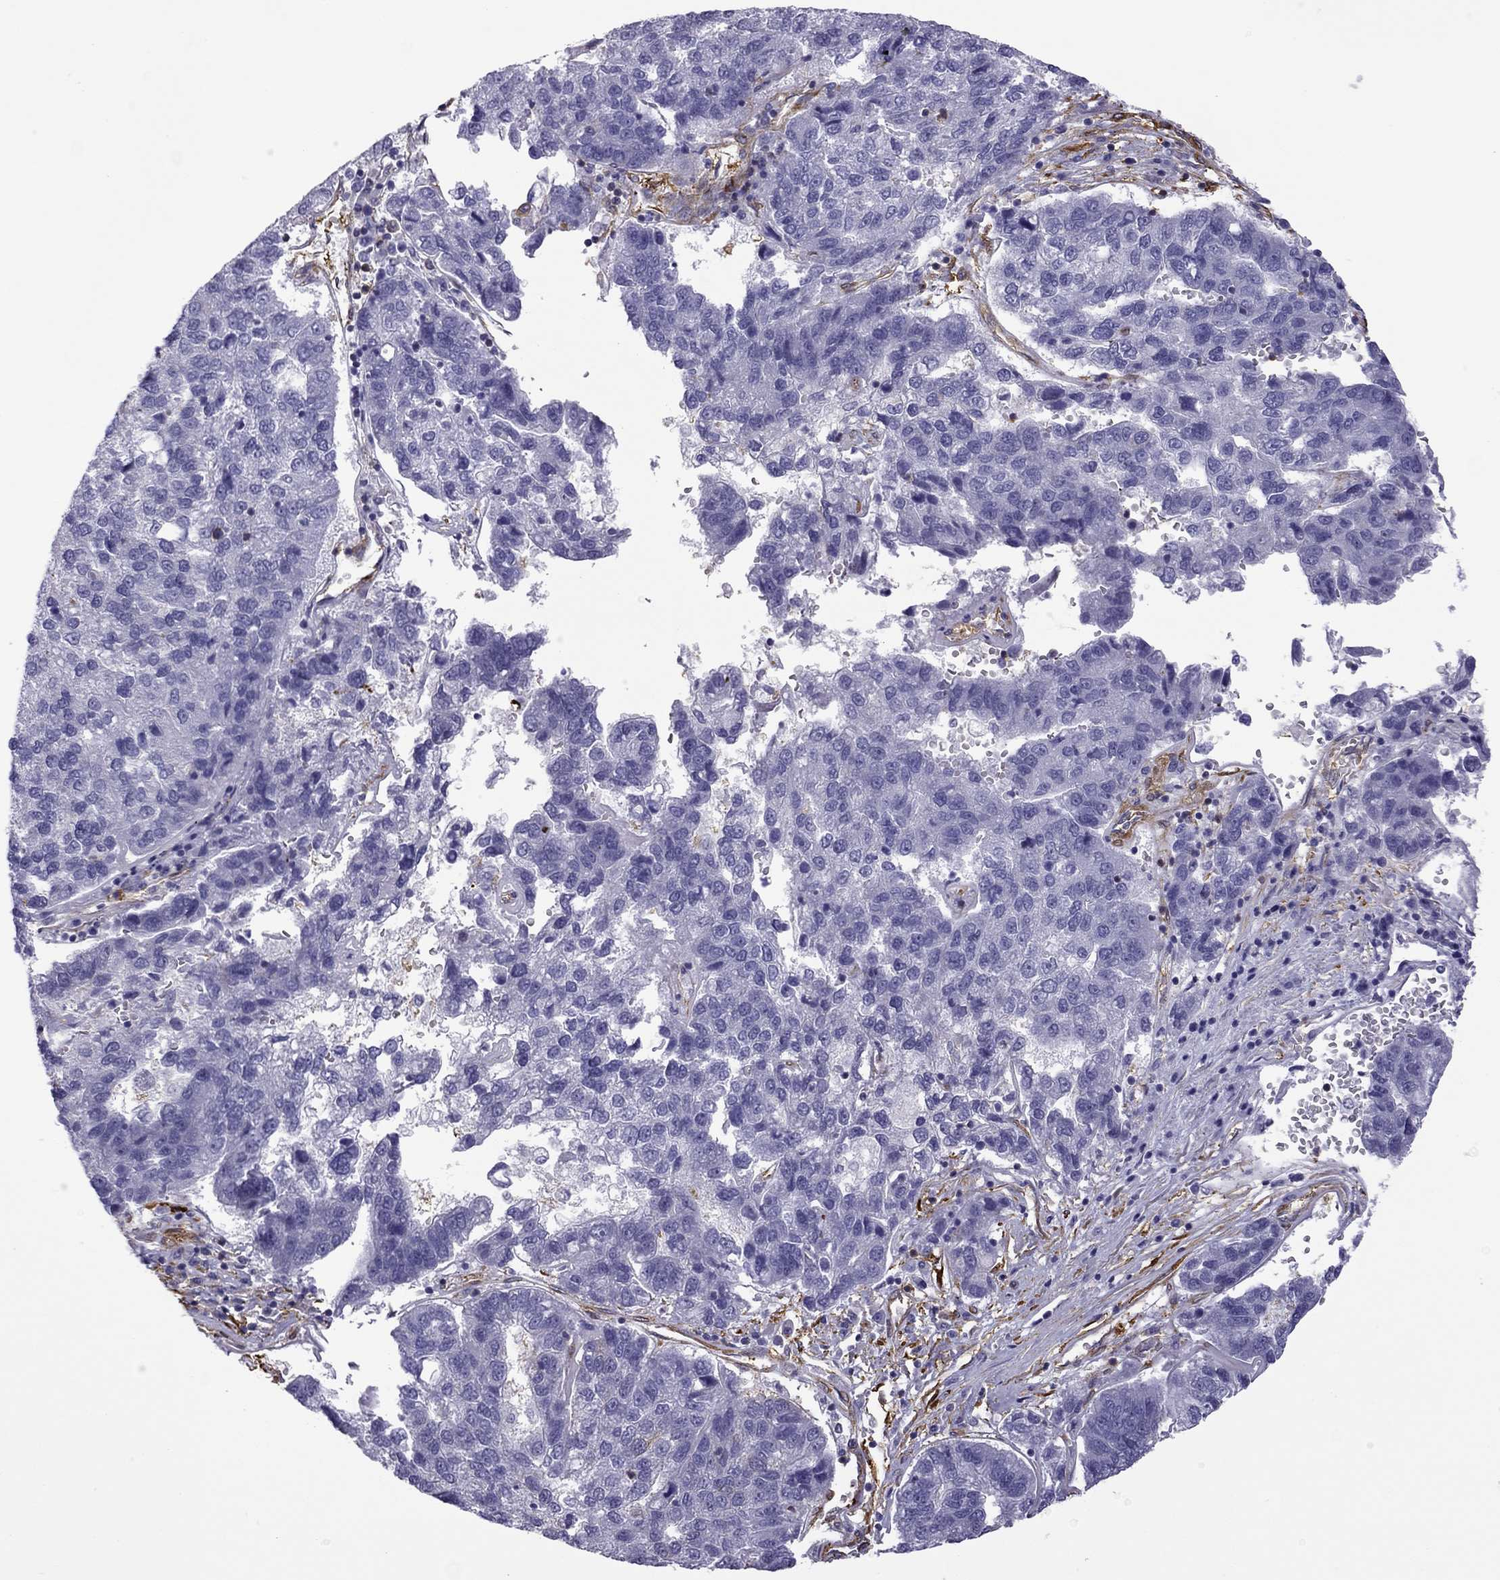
{"staining": {"intensity": "negative", "quantity": "none", "location": "none"}, "tissue": "pancreatic cancer", "cell_type": "Tumor cells", "image_type": "cancer", "snomed": [{"axis": "morphology", "description": "Adenocarcinoma, NOS"}, {"axis": "topography", "description": "Pancreas"}], "caption": "Immunohistochemical staining of human pancreatic adenocarcinoma demonstrates no significant staining in tumor cells. (Stains: DAB IHC with hematoxylin counter stain, Microscopy: brightfield microscopy at high magnification).", "gene": "MAP4", "patient": {"sex": "female", "age": 61}}